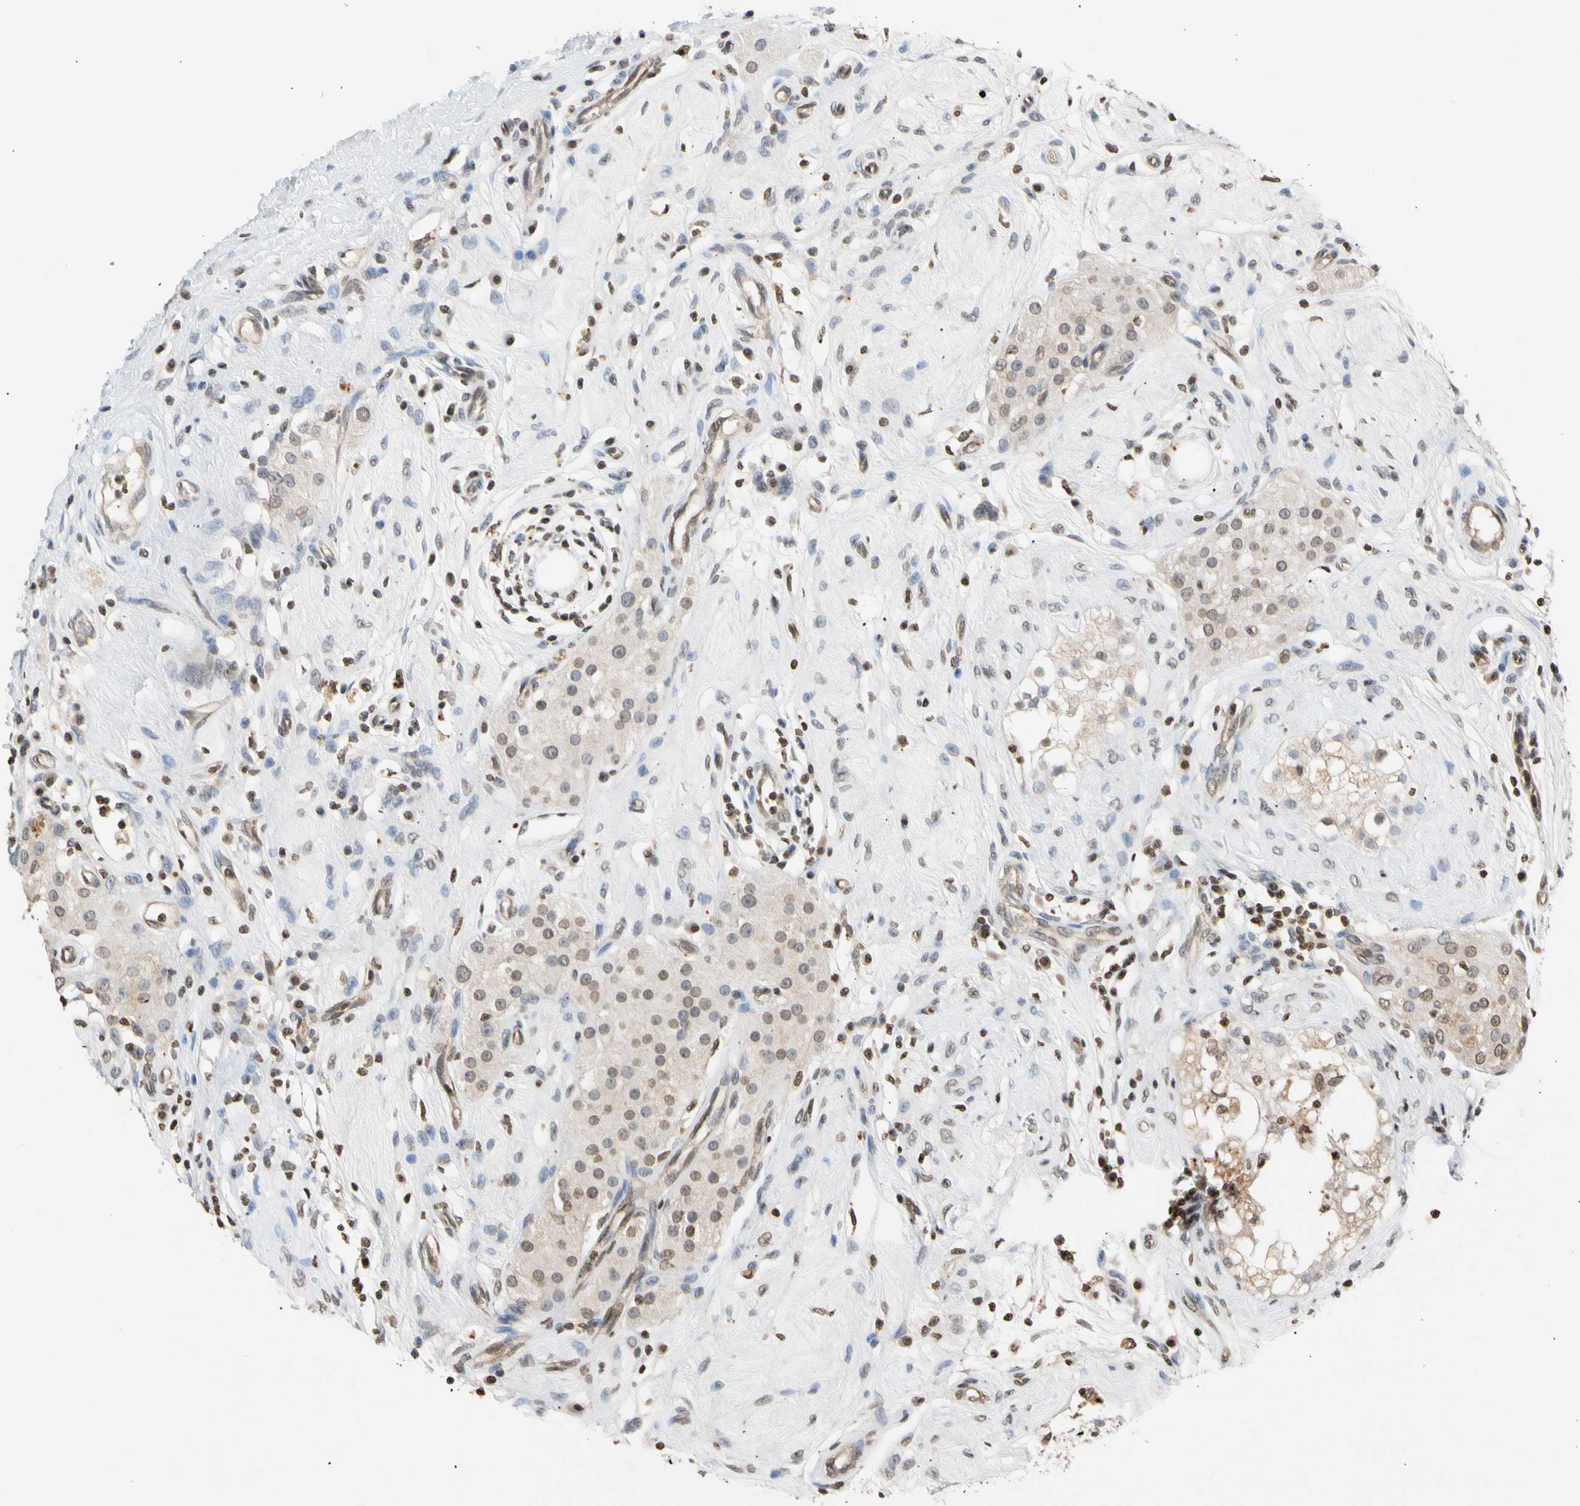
{"staining": {"intensity": "weak", "quantity": ">75%", "location": "cytoplasmic/membranous"}, "tissue": "epididymis", "cell_type": "Glandular cells", "image_type": "normal", "snomed": [{"axis": "morphology", "description": "Normal tissue, NOS"}, {"axis": "morphology", "description": "Inflammation, NOS"}, {"axis": "topography", "description": "Epididymis"}], "caption": "This photomicrograph exhibits normal epididymis stained with immunohistochemistry to label a protein in brown. The cytoplasmic/membranous of glandular cells show weak positivity for the protein. Nuclei are counter-stained blue.", "gene": "GPX4", "patient": {"sex": "male", "age": 84}}